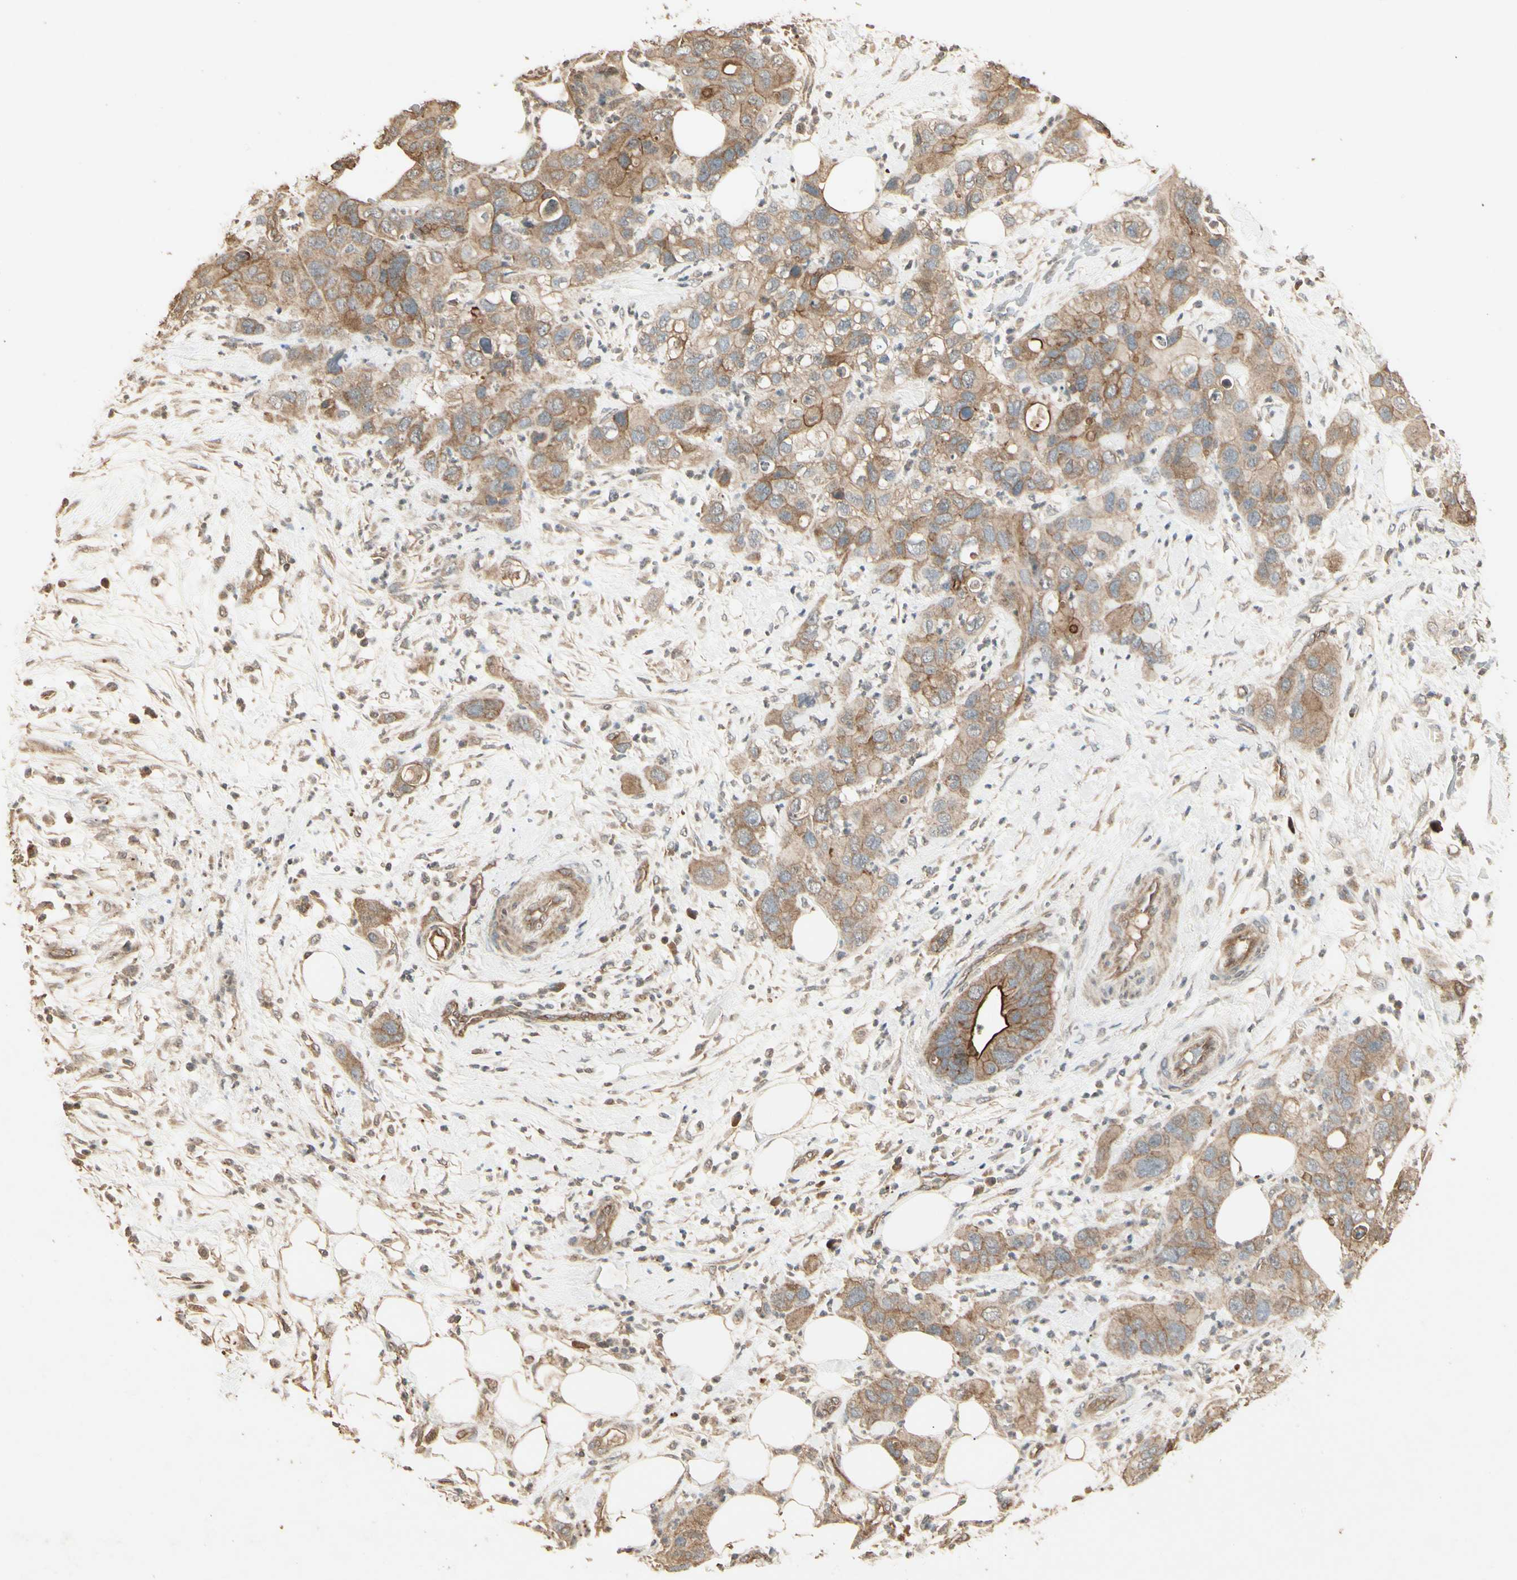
{"staining": {"intensity": "moderate", "quantity": ">75%", "location": "cytoplasmic/membranous"}, "tissue": "pancreatic cancer", "cell_type": "Tumor cells", "image_type": "cancer", "snomed": [{"axis": "morphology", "description": "Adenocarcinoma, NOS"}, {"axis": "topography", "description": "Pancreas"}], "caption": "Human adenocarcinoma (pancreatic) stained with a brown dye reveals moderate cytoplasmic/membranous positive positivity in about >75% of tumor cells.", "gene": "RNF180", "patient": {"sex": "female", "age": 71}}